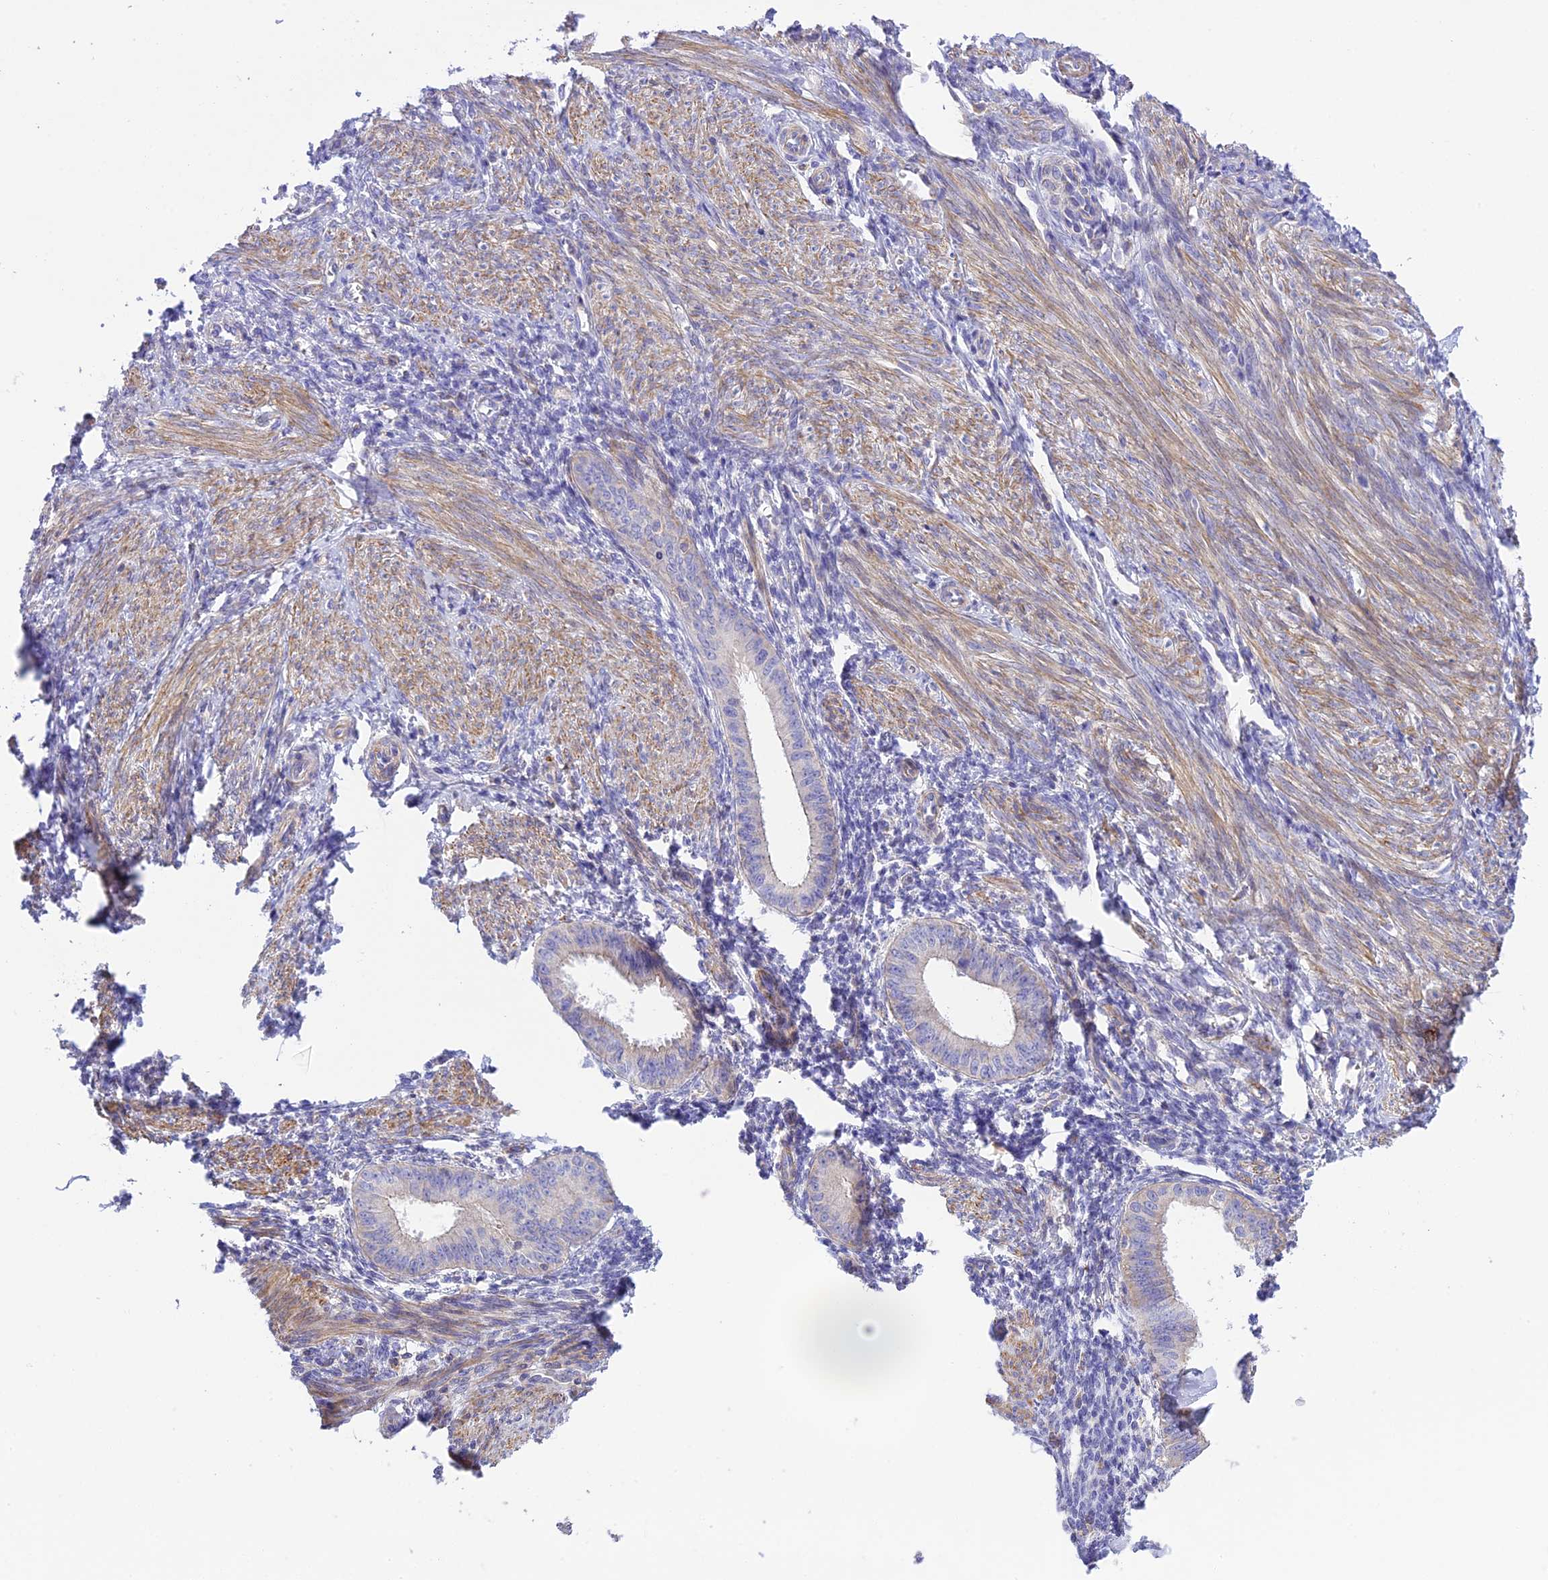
{"staining": {"intensity": "negative", "quantity": "none", "location": "none"}, "tissue": "endometrium", "cell_type": "Cells in endometrial stroma", "image_type": "normal", "snomed": [{"axis": "morphology", "description": "Normal tissue, NOS"}, {"axis": "topography", "description": "Uterus"}, {"axis": "topography", "description": "Endometrium"}], "caption": "The immunohistochemistry (IHC) image has no significant staining in cells in endometrial stroma of endometrium.", "gene": "CORO7", "patient": {"sex": "female", "age": 48}}